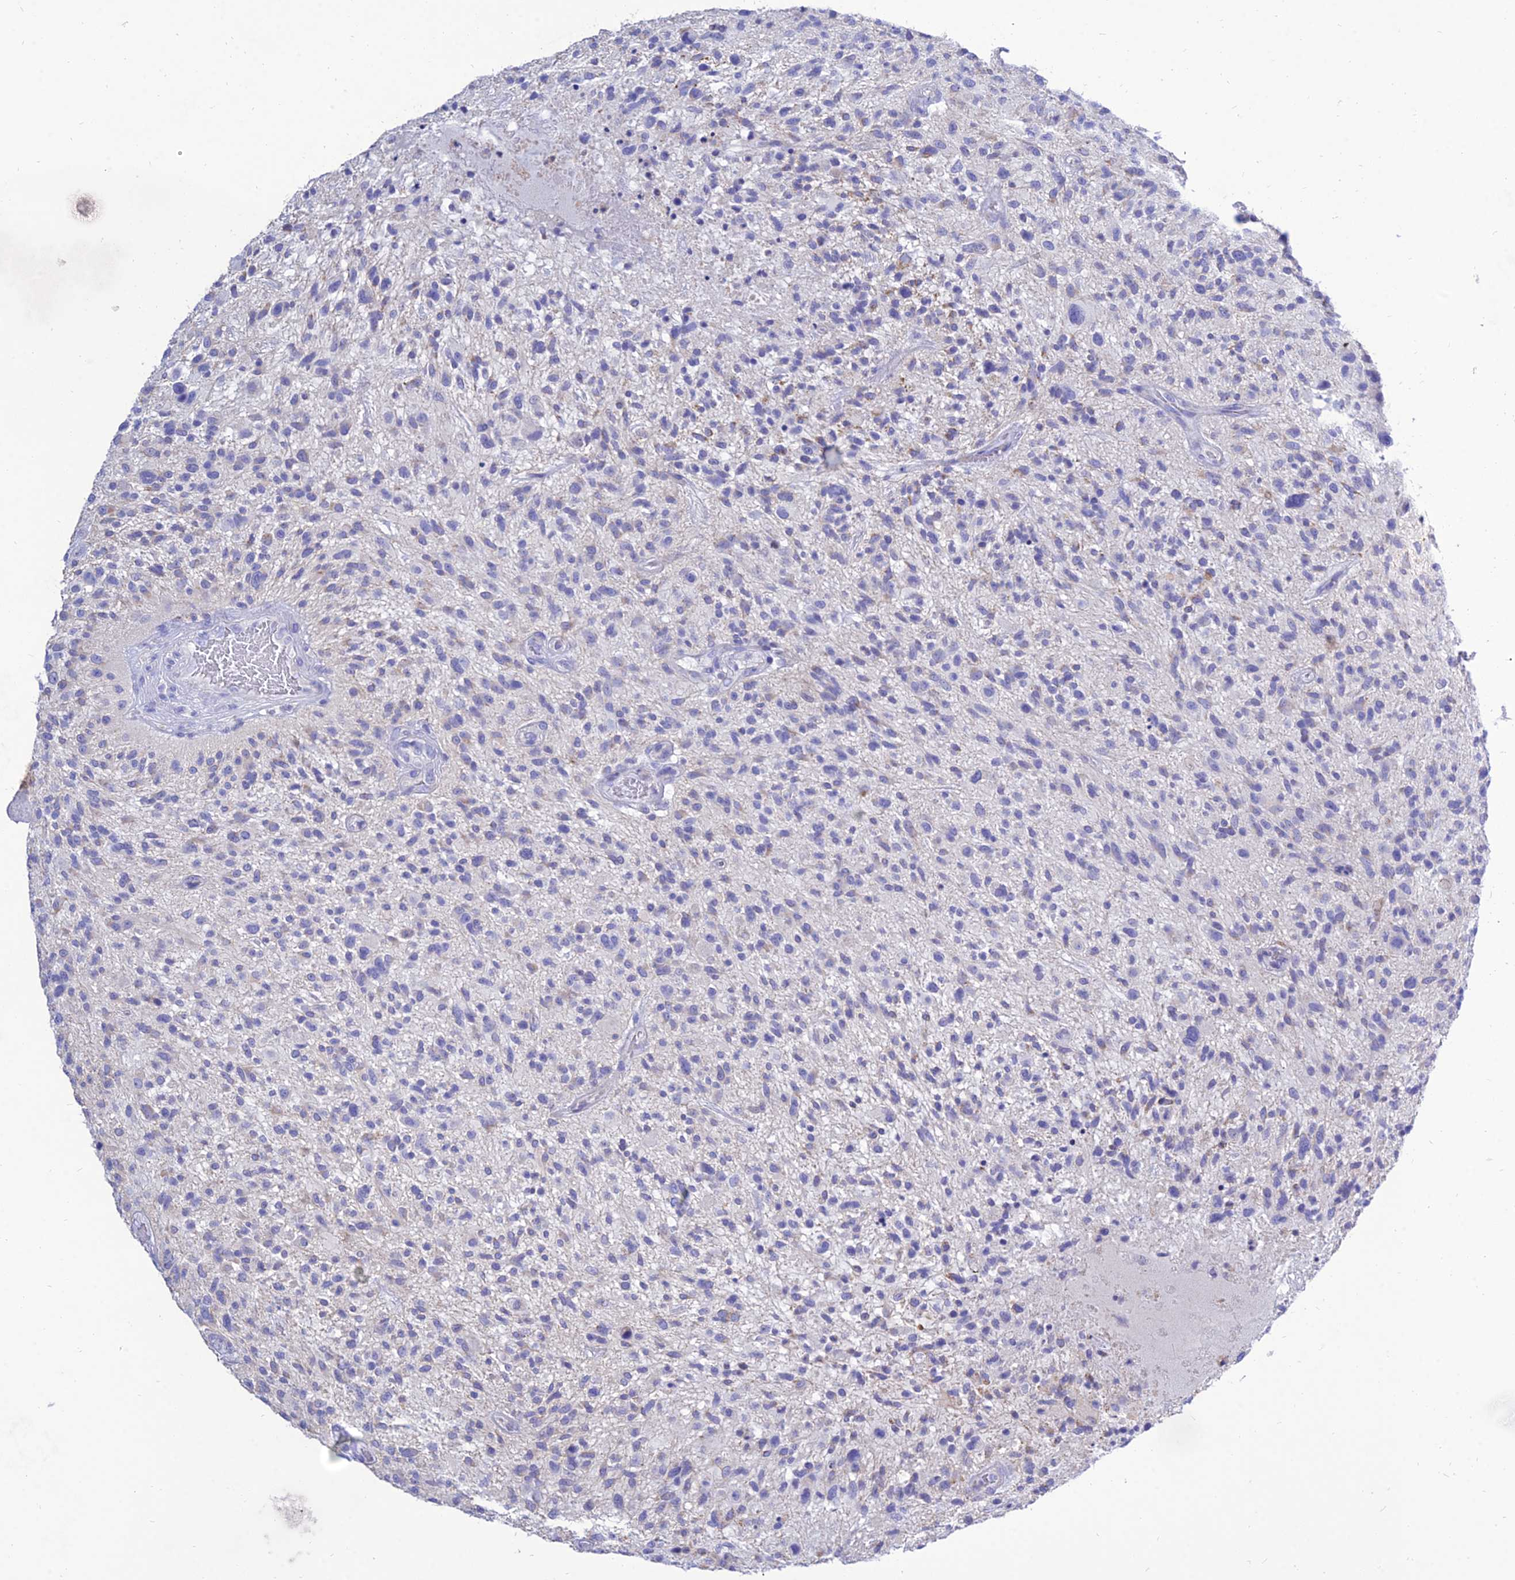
{"staining": {"intensity": "negative", "quantity": "none", "location": "none"}, "tissue": "glioma", "cell_type": "Tumor cells", "image_type": "cancer", "snomed": [{"axis": "morphology", "description": "Glioma, malignant, High grade"}, {"axis": "topography", "description": "Brain"}], "caption": "A high-resolution photomicrograph shows IHC staining of glioma, which demonstrates no significant positivity in tumor cells.", "gene": "PKN3", "patient": {"sex": "male", "age": 47}}